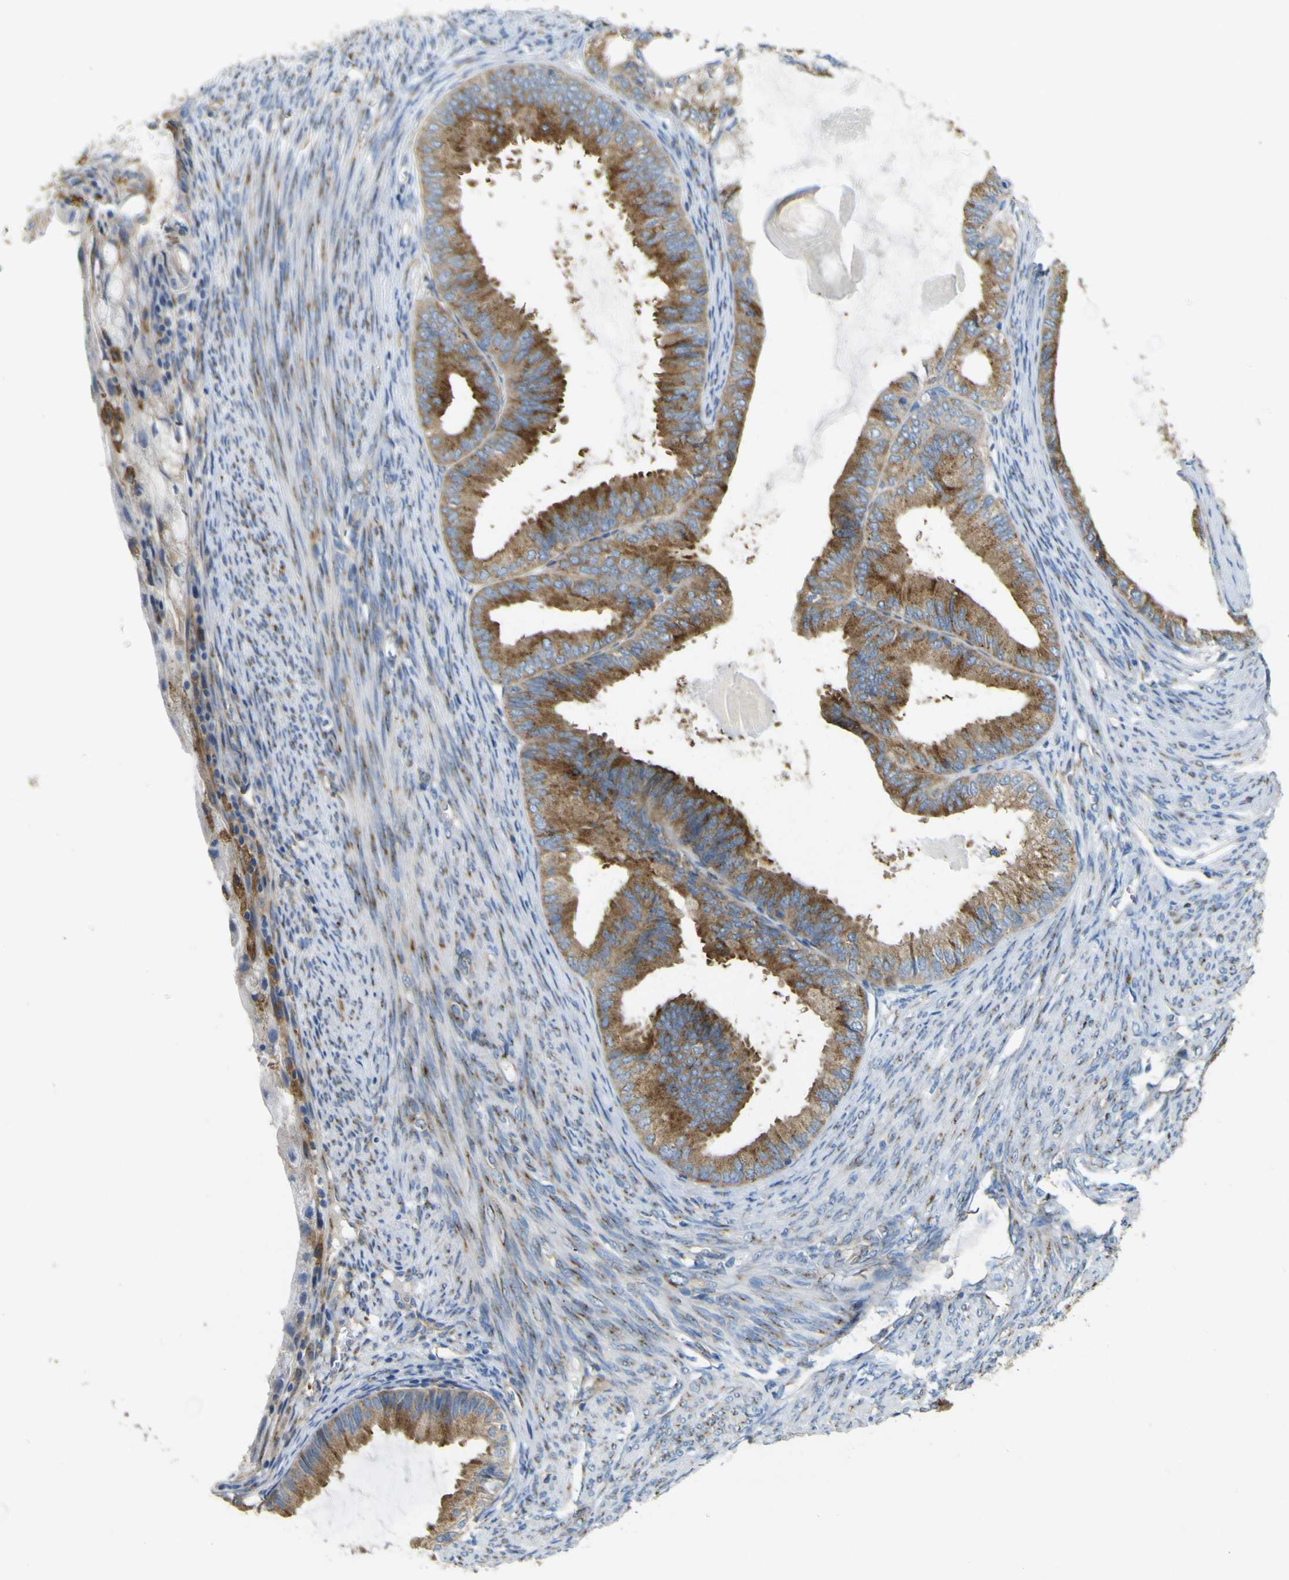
{"staining": {"intensity": "moderate", "quantity": ">75%", "location": "cytoplasmic/membranous"}, "tissue": "endometrial cancer", "cell_type": "Tumor cells", "image_type": "cancer", "snomed": [{"axis": "morphology", "description": "Adenocarcinoma, NOS"}, {"axis": "topography", "description": "Endometrium"}], "caption": "This micrograph exhibits immunohistochemistry (IHC) staining of human endometrial cancer (adenocarcinoma), with medium moderate cytoplasmic/membranous staining in about >75% of tumor cells.", "gene": "IGF2R", "patient": {"sex": "female", "age": 86}}